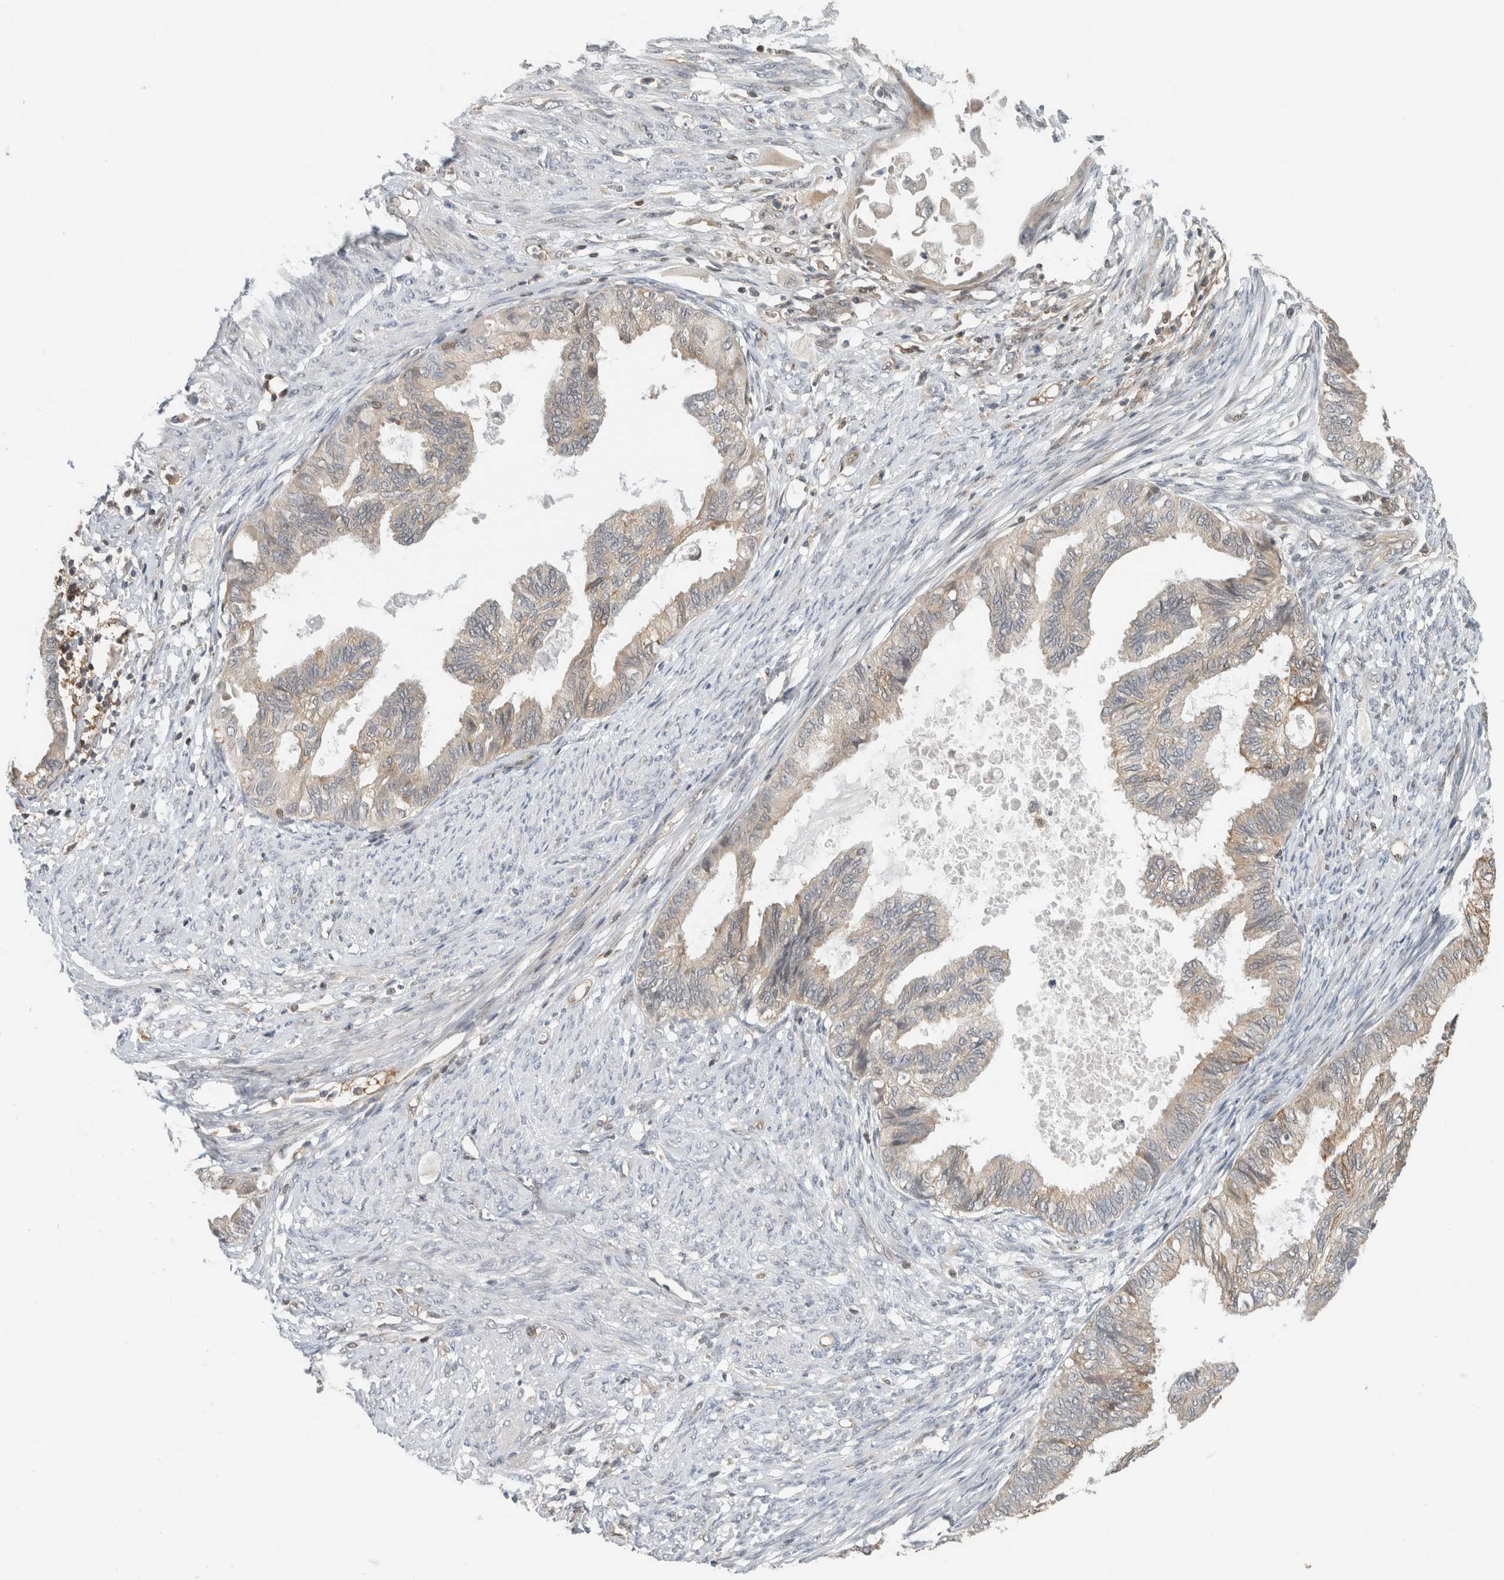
{"staining": {"intensity": "moderate", "quantity": "<25%", "location": "cytoplasmic/membranous"}, "tissue": "cervical cancer", "cell_type": "Tumor cells", "image_type": "cancer", "snomed": [{"axis": "morphology", "description": "Normal tissue, NOS"}, {"axis": "morphology", "description": "Adenocarcinoma, NOS"}, {"axis": "topography", "description": "Cervix"}, {"axis": "topography", "description": "Endometrium"}], "caption": "A photomicrograph of adenocarcinoma (cervical) stained for a protein exhibits moderate cytoplasmic/membranous brown staining in tumor cells.", "gene": "PFDN4", "patient": {"sex": "female", "age": 86}}